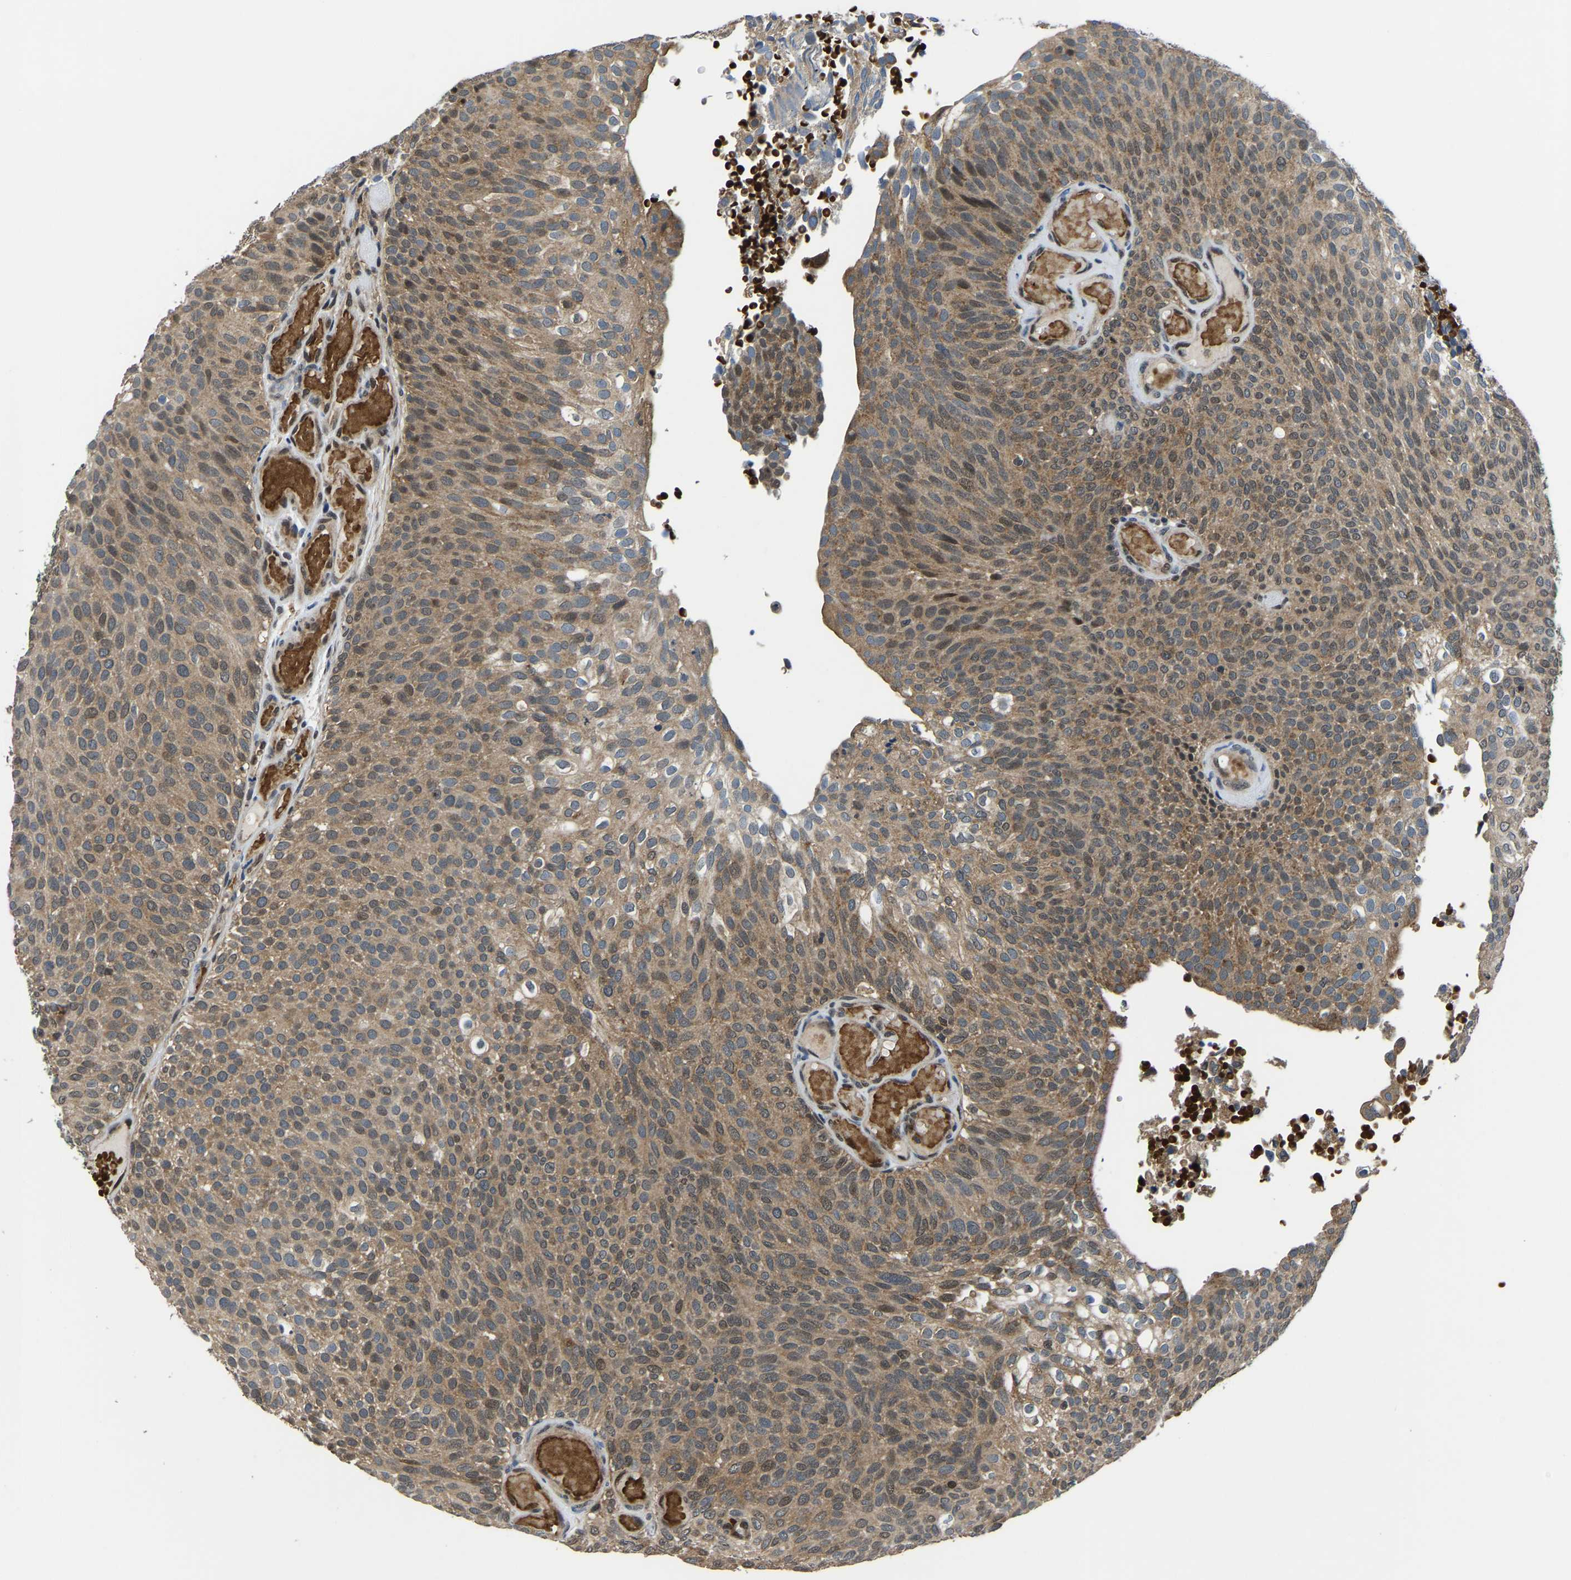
{"staining": {"intensity": "moderate", "quantity": ">75%", "location": "cytoplasmic/membranous,nuclear"}, "tissue": "urothelial cancer", "cell_type": "Tumor cells", "image_type": "cancer", "snomed": [{"axis": "morphology", "description": "Urothelial carcinoma, Low grade"}, {"axis": "topography", "description": "Urinary bladder"}], "caption": "Protein staining of urothelial cancer tissue demonstrates moderate cytoplasmic/membranous and nuclear staining in about >75% of tumor cells.", "gene": "DFFA", "patient": {"sex": "male", "age": 78}}